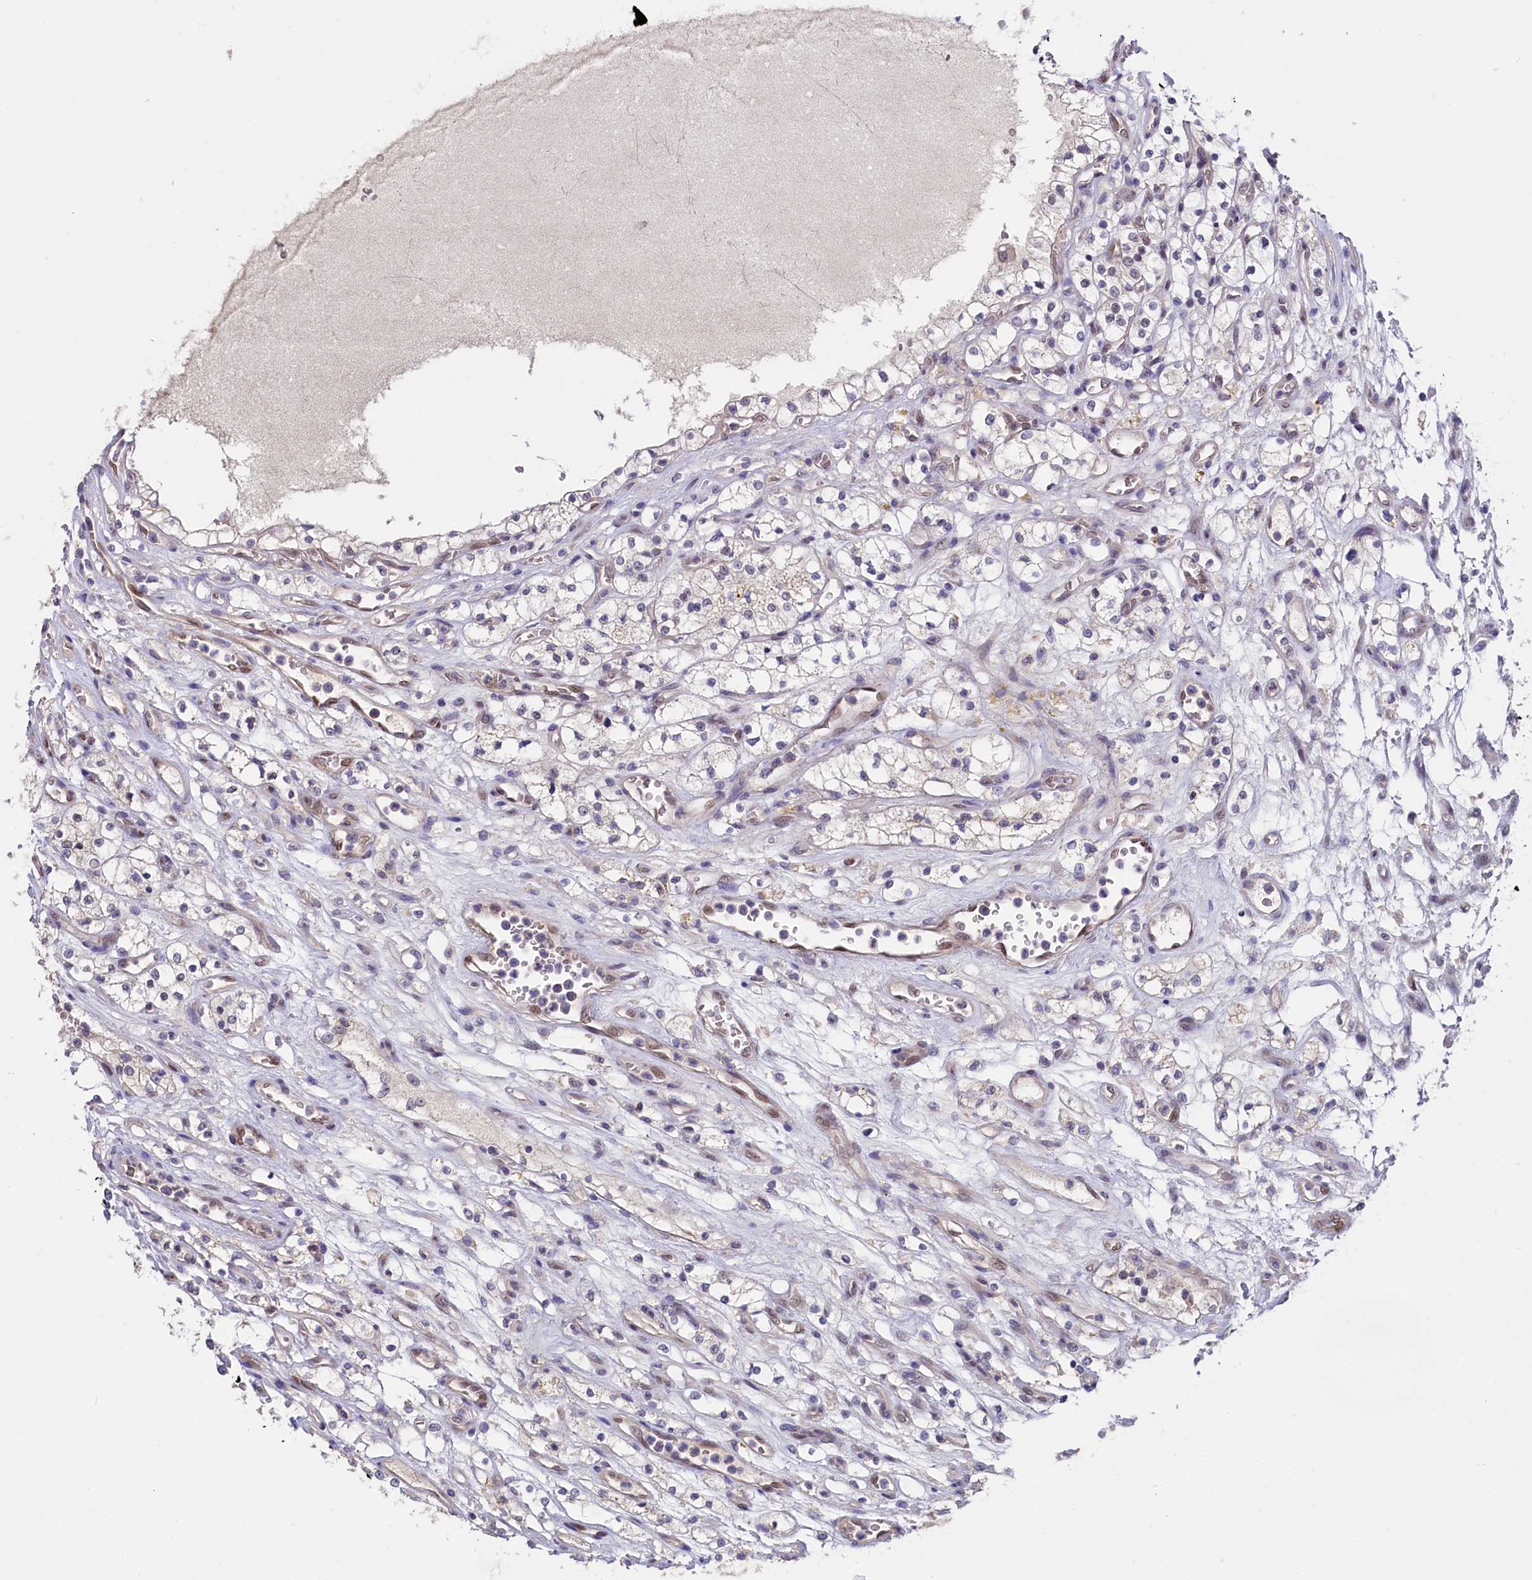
{"staining": {"intensity": "weak", "quantity": "<25%", "location": "nuclear"}, "tissue": "renal cancer", "cell_type": "Tumor cells", "image_type": "cancer", "snomed": [{"axis": "morphology", "description": "Adenocarcinoma, NOS"}, {"axis": "topography", "description": "Kidney"}], "caption": "An immunohistochemistry (IHC) micrograph of renal cancer is shown. There is no staining in tumor cells of renal cancer.", "gene": "FLYWCH2", "patient": {"sex": "female", "age": 69}}